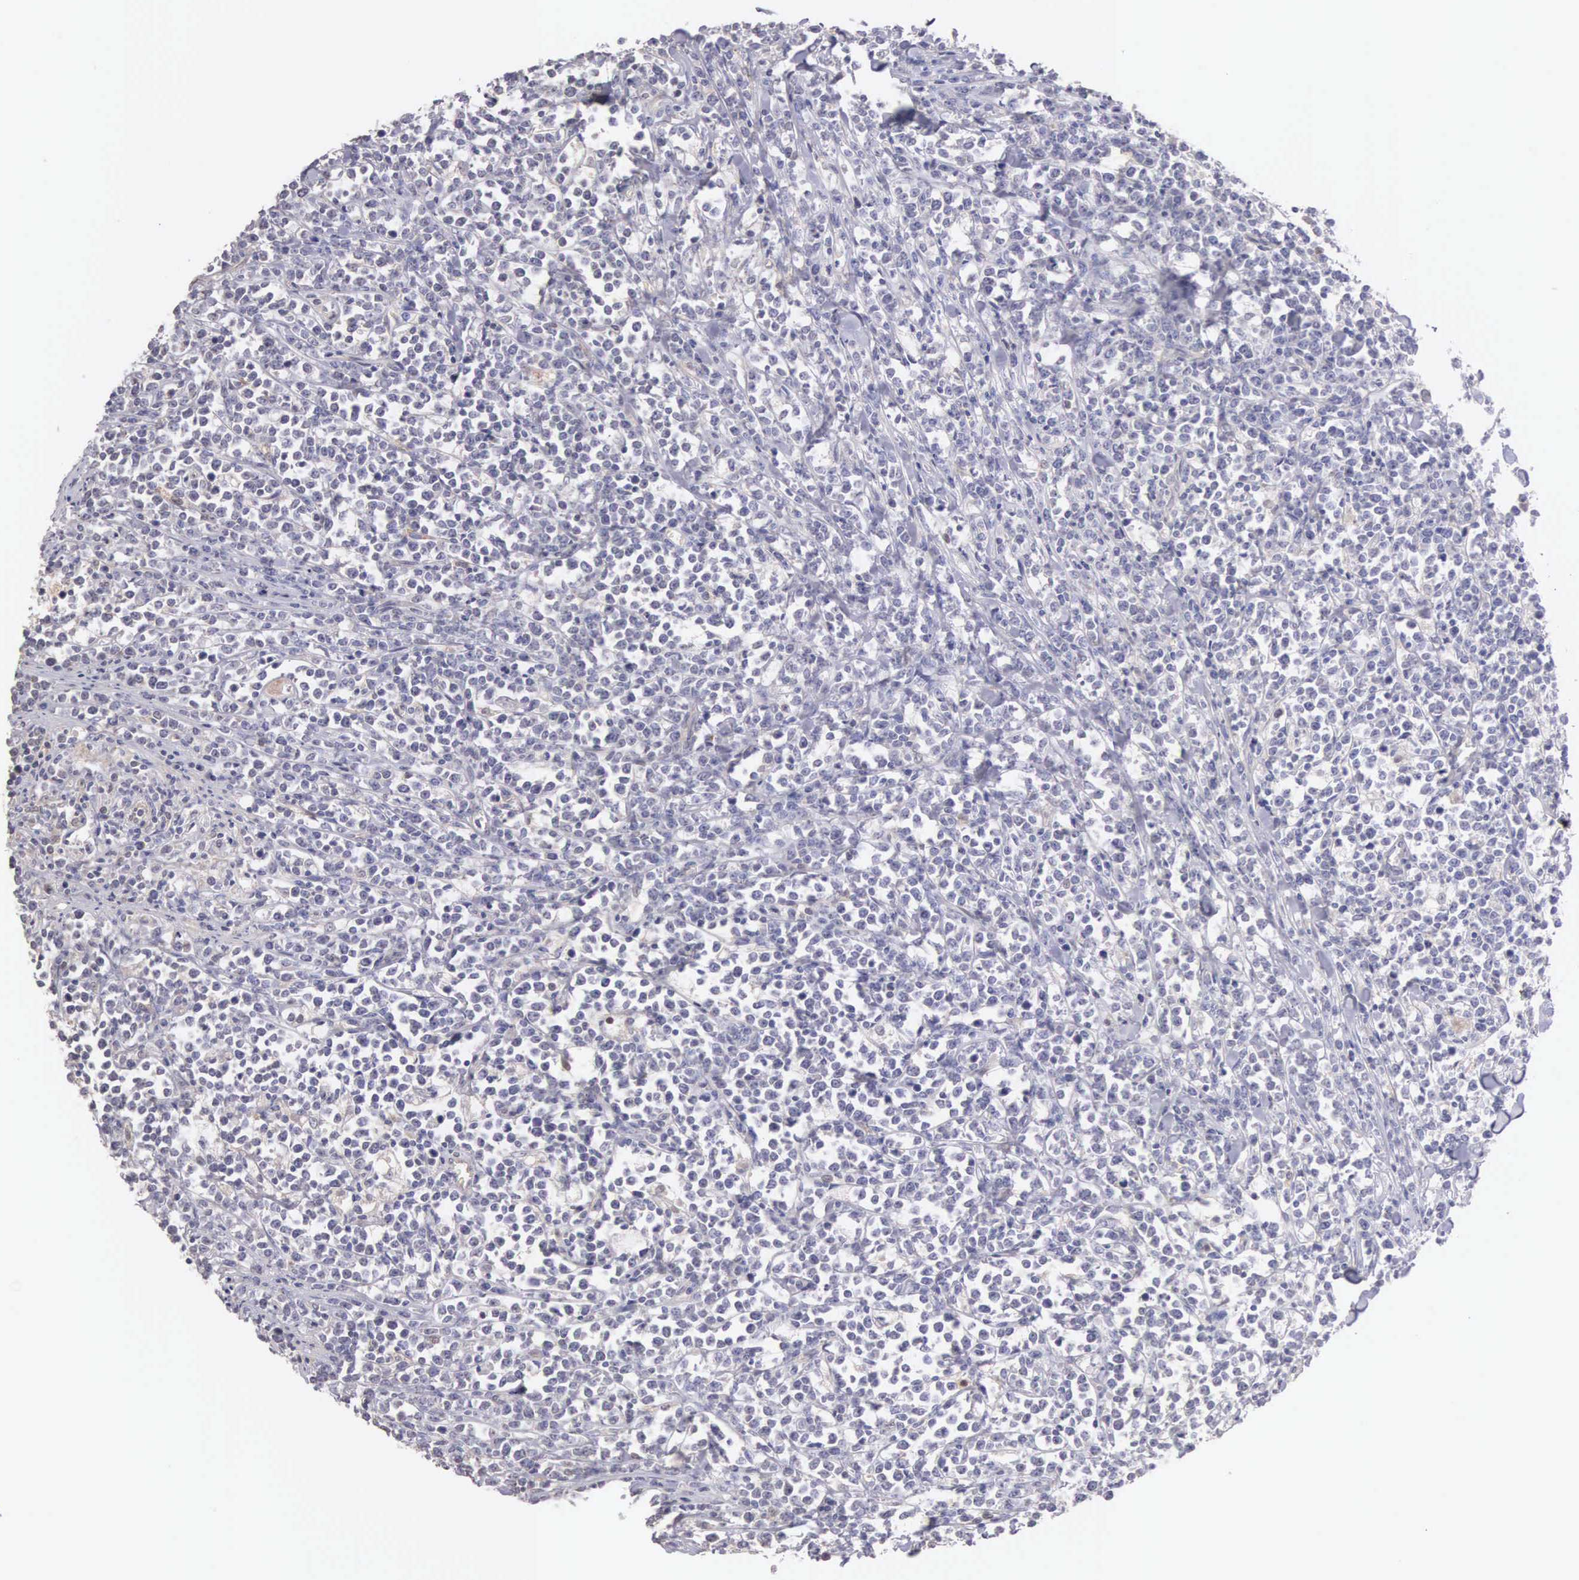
{"staining": {"intensity": "negative", "quantity": "none", "location": "none"}, "tissue": "lymphoma", "cell_type": "Tumor cells", "image_type": "cancer", "snomed": [{"axis": "morphology", "description": "Malignant lymphoma, non-Hodgkin's type, High grade"}, {"axis": "topography", "description": "Small intestine"}, {"axis": "topography", "description": "Colon"}], "caption": "DAB (3,3'-diaminobenzidine) immunohistochemical staining of high-grade malignant lymphoma, non-Hodgkin's type shows no significant positivity in tumor cells.", "gene": "PIR", "patient": {"sex": "male", "age": 8}}